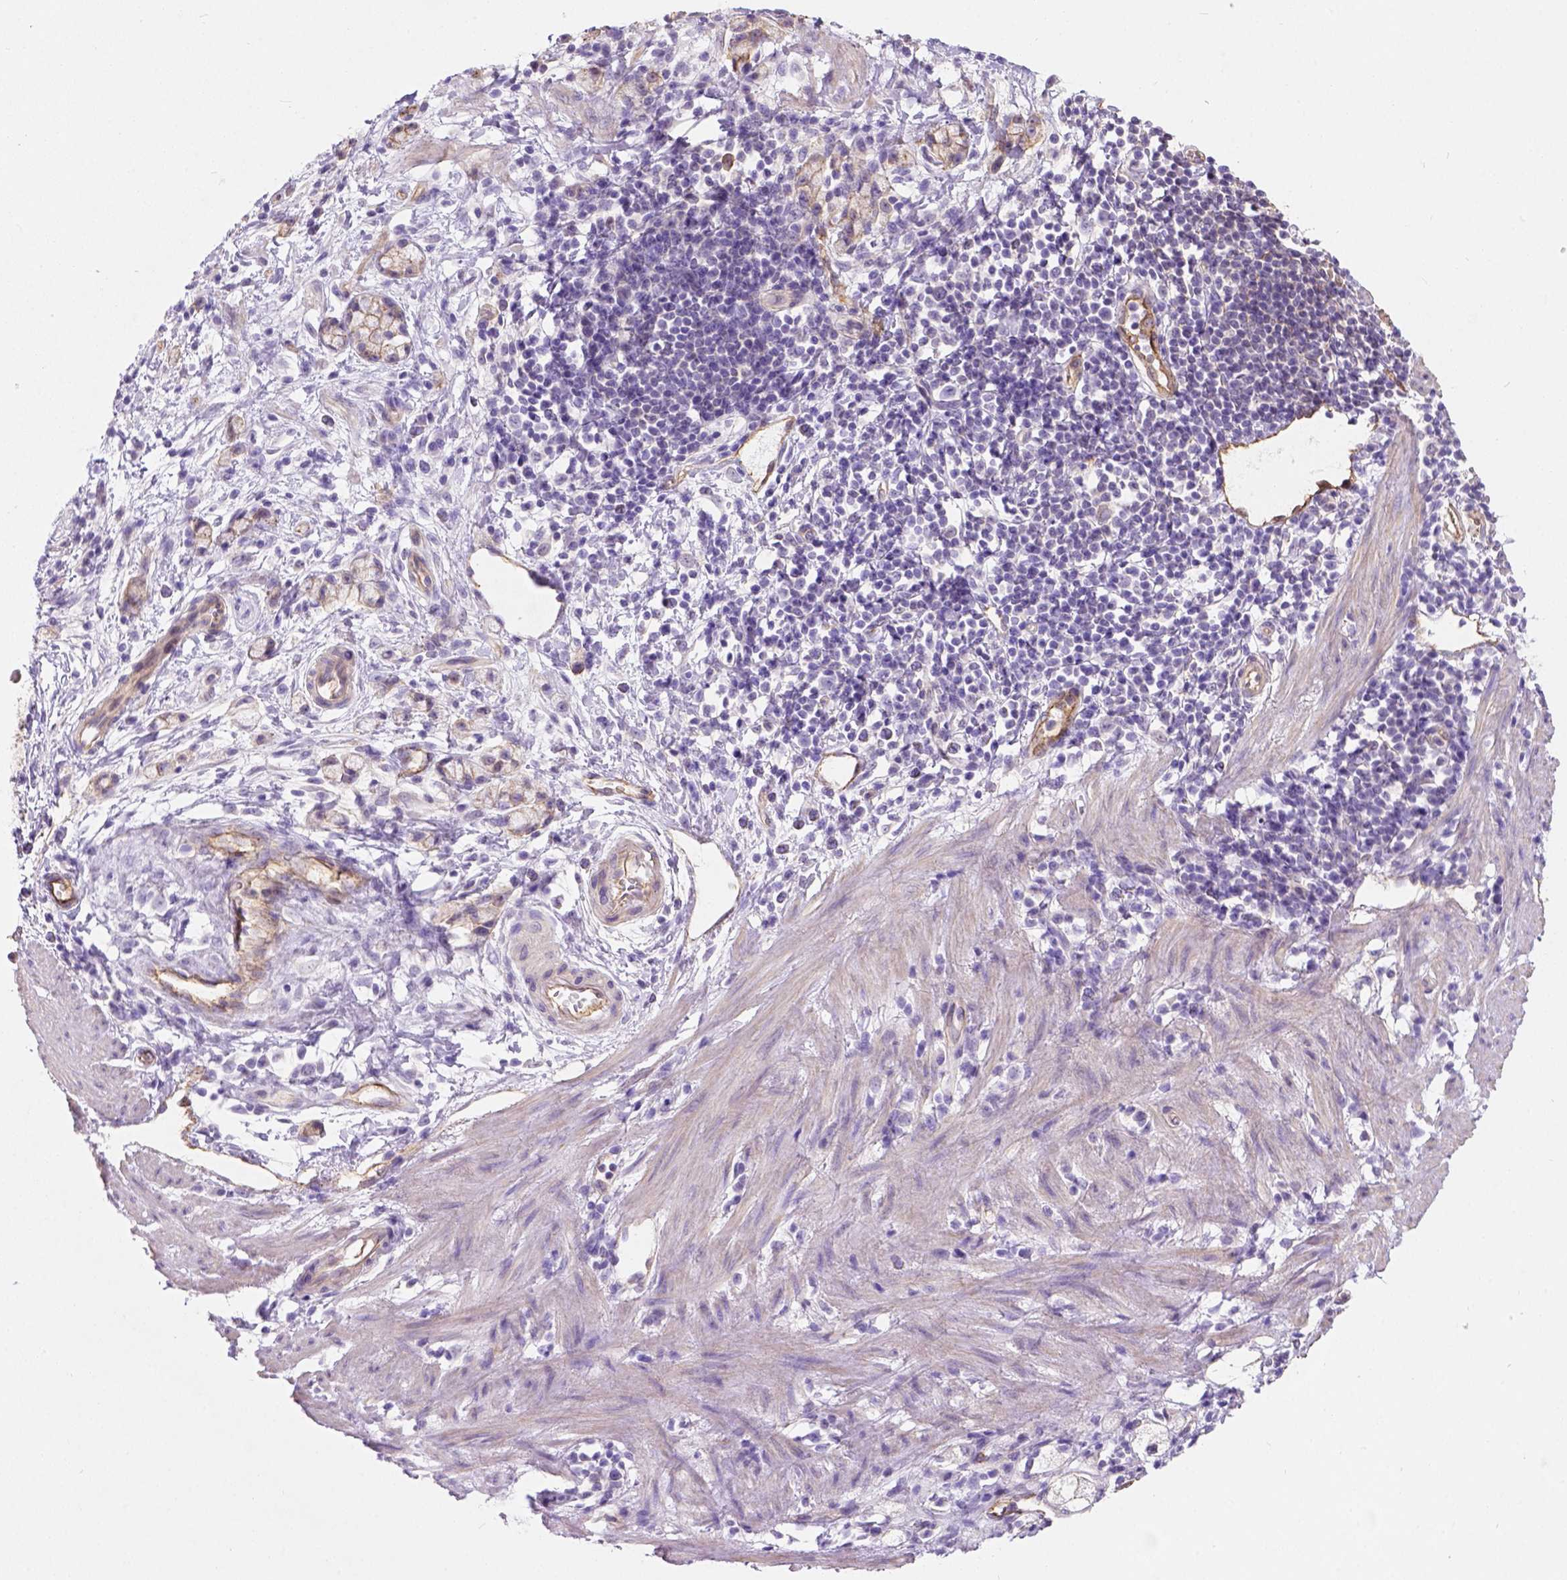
{"staining": {"intensity": "negative", "quantity": "none", "location": "none"}, "tissue": "stomach cancer", "cell_type": "Tumor cells", "image_type": "cancer", "snomed": [{"axis": "morphology", "description": "Adenocarcinoma, NOS"}, {"axis": "topography", "description": "Stomach"}], "caption": "A high-resolution photomicrograph shows IHC staining of adenocarcinoma (stomach), which reveals no significant positivity in tumor cells. The staining is performed using DAB brown chromogen with nuclei counter-stained in using hematoxylin.", "gene": "PHF7", "patient": {"sex": "male", "age": 58}}